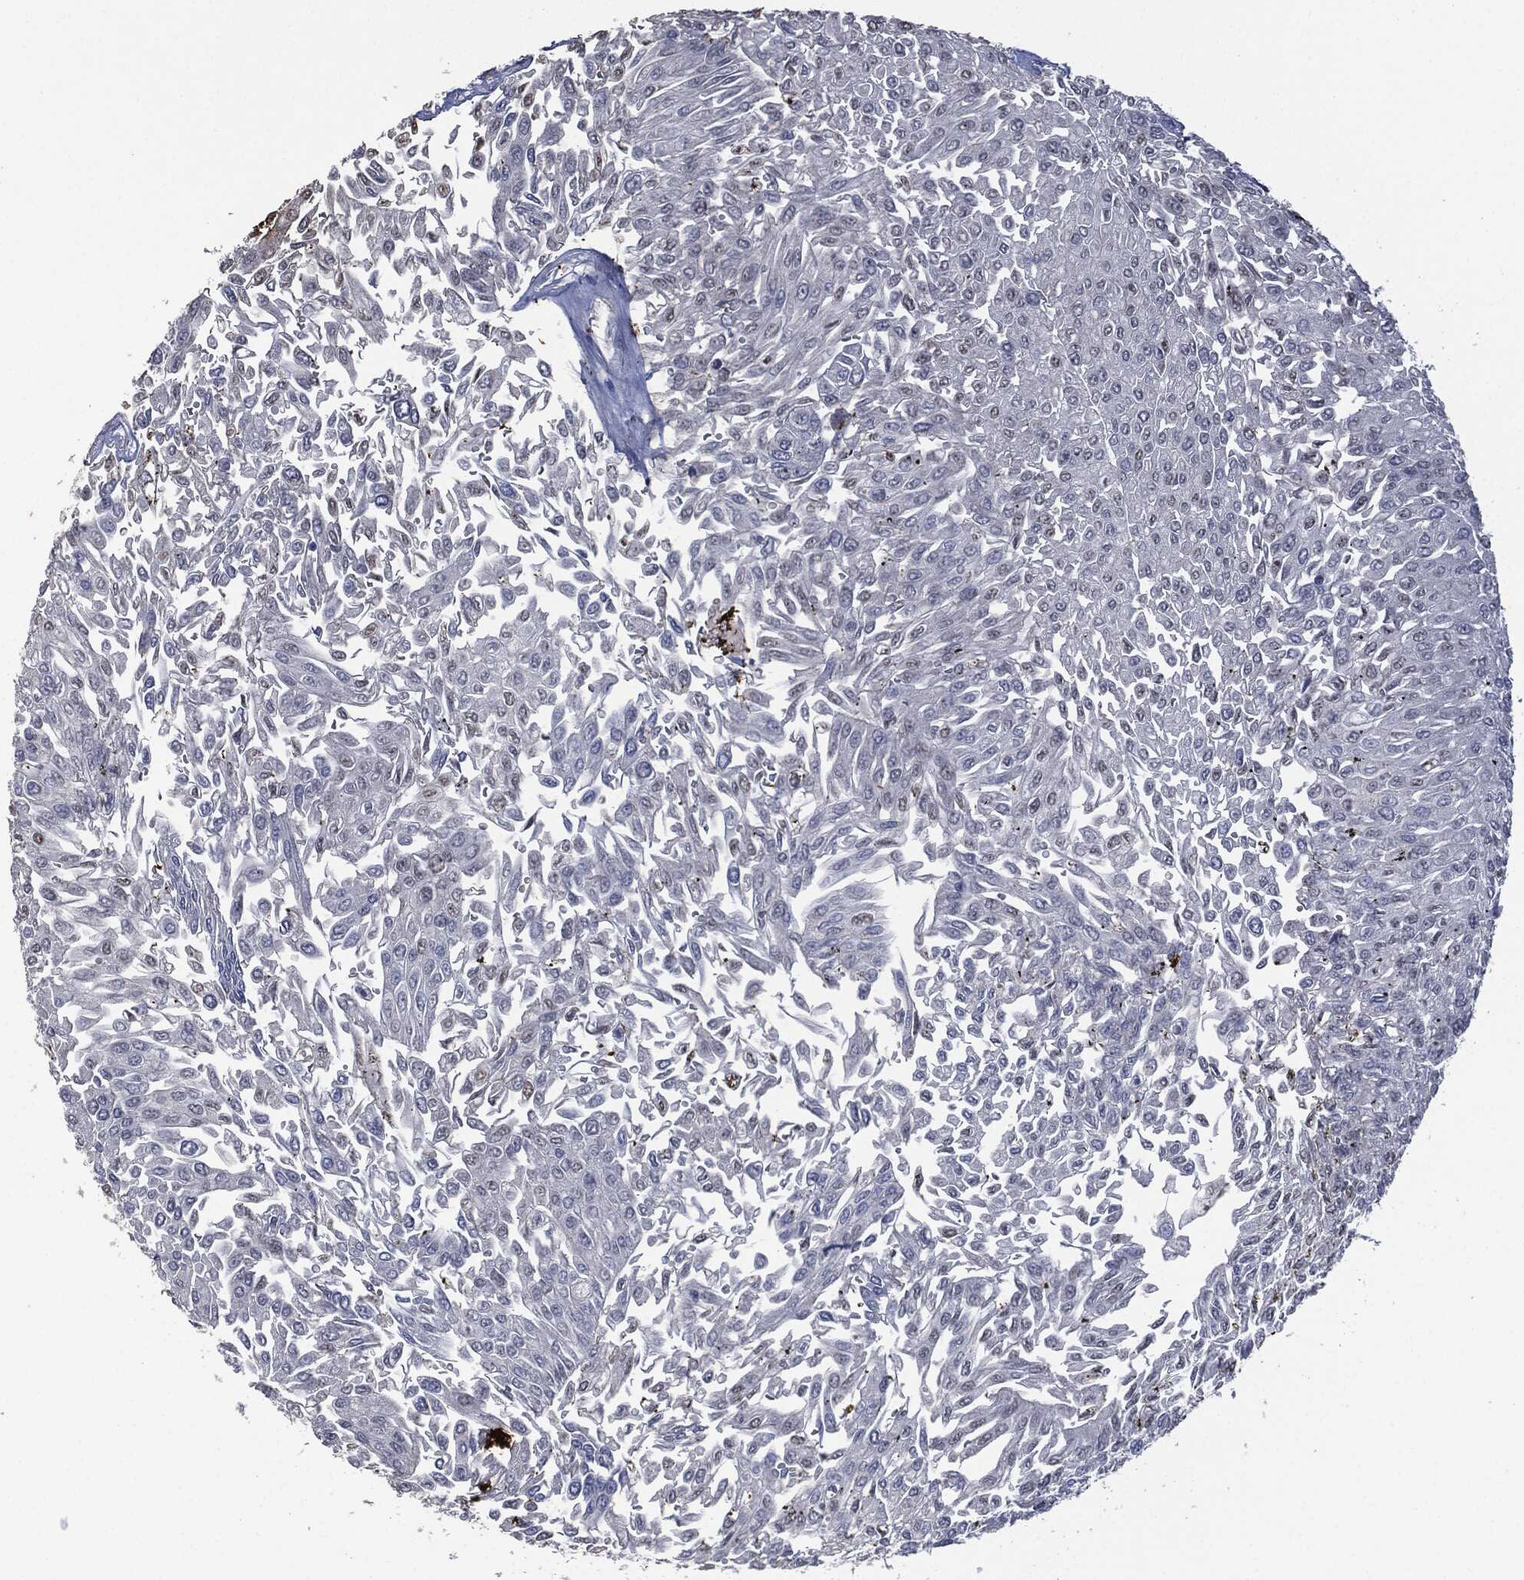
{"staining": {"intensity": "negative", "quantity": "none", "location": "none"}, "tissue": "urothelial cancer", "cell_type": "Tumor cells", "image_type": "cancer", "snomed": [{"axis": "morphology", "description": "Urothelial carcinoma, Low grade"}, {"axis": "topography", "description": "Urinary bladder"}], "caption": "The IHC image has no significant positivity in tumor cells of urothelial carcinoma (low-grade) tissue. (Stains: DAB (3,3'-diaminobenzidine) immunohistochemistry with hematoxylin counter stain, Microscopy: brightfield microscopy at high magnification).", "gene": "CD33", "patient": {"sex": "male", "age": 67}}